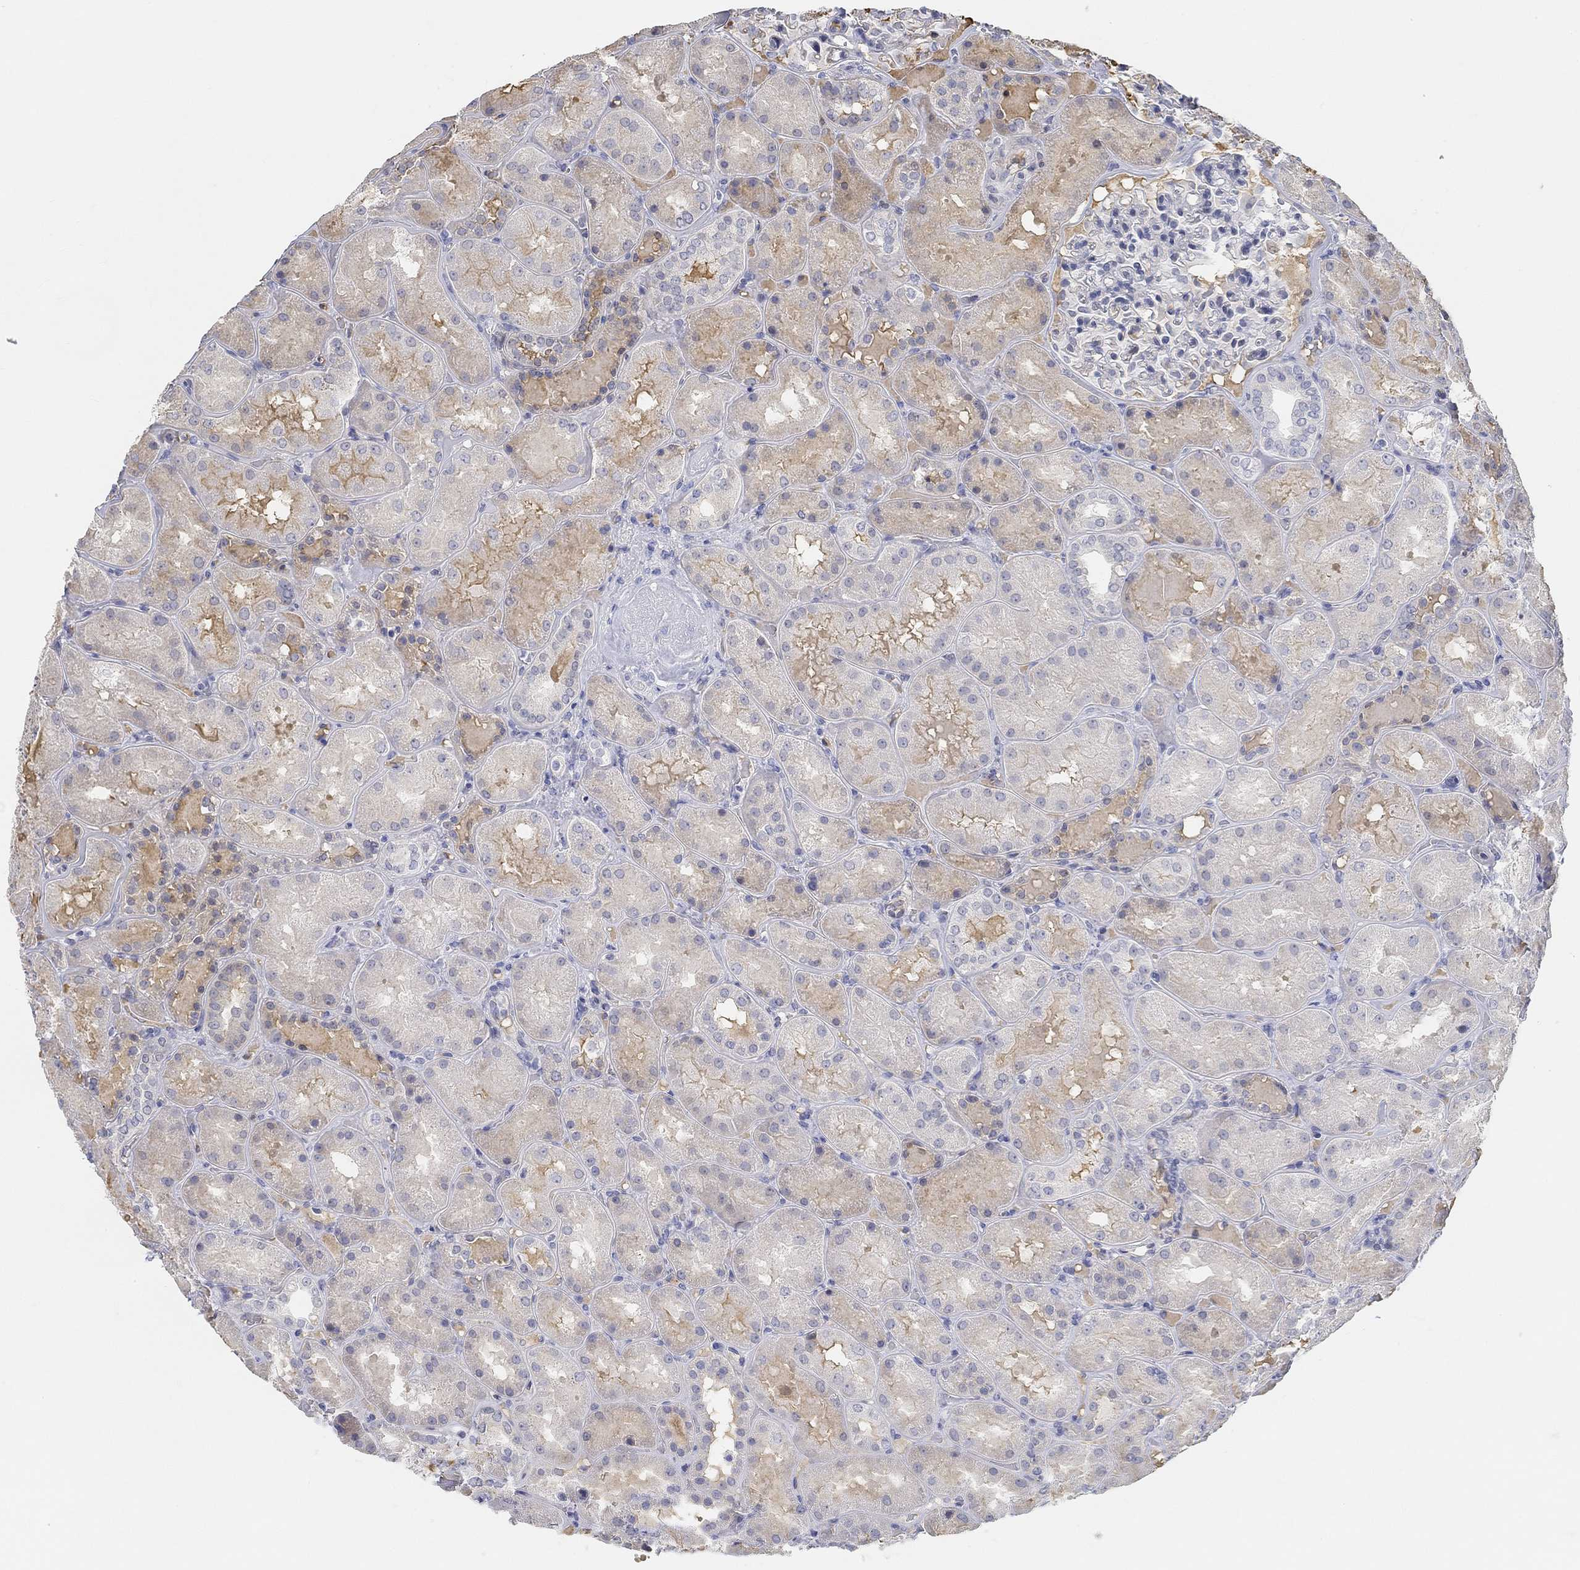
{"staining": {"intensity": "negative", "quantity": "none", "location": "none"}, "tissue": "kidney", "cell_type": "Cells in glomeruli", "image_type": "normal", "snomed": [{"axis": "morphology", "description": "Normal tissue, NOS"}, {"axis": "topography", "description": "Kidney"}], "caption": "High magnification brightfield microscopy of benign kidney stained with DAB (brown) and counterstained with hematoxylin (blue): cells in glomeruli show no significant staining. (Stains: DAB (3,3'-diaminobenzidine) immunohistochemistry (IHC) with hematoxylin counter stain, Microscopy: brightfield microscopy at high magnification).", "gene": "SNTG2", "patient": {"sex": "male", "age": 73}}